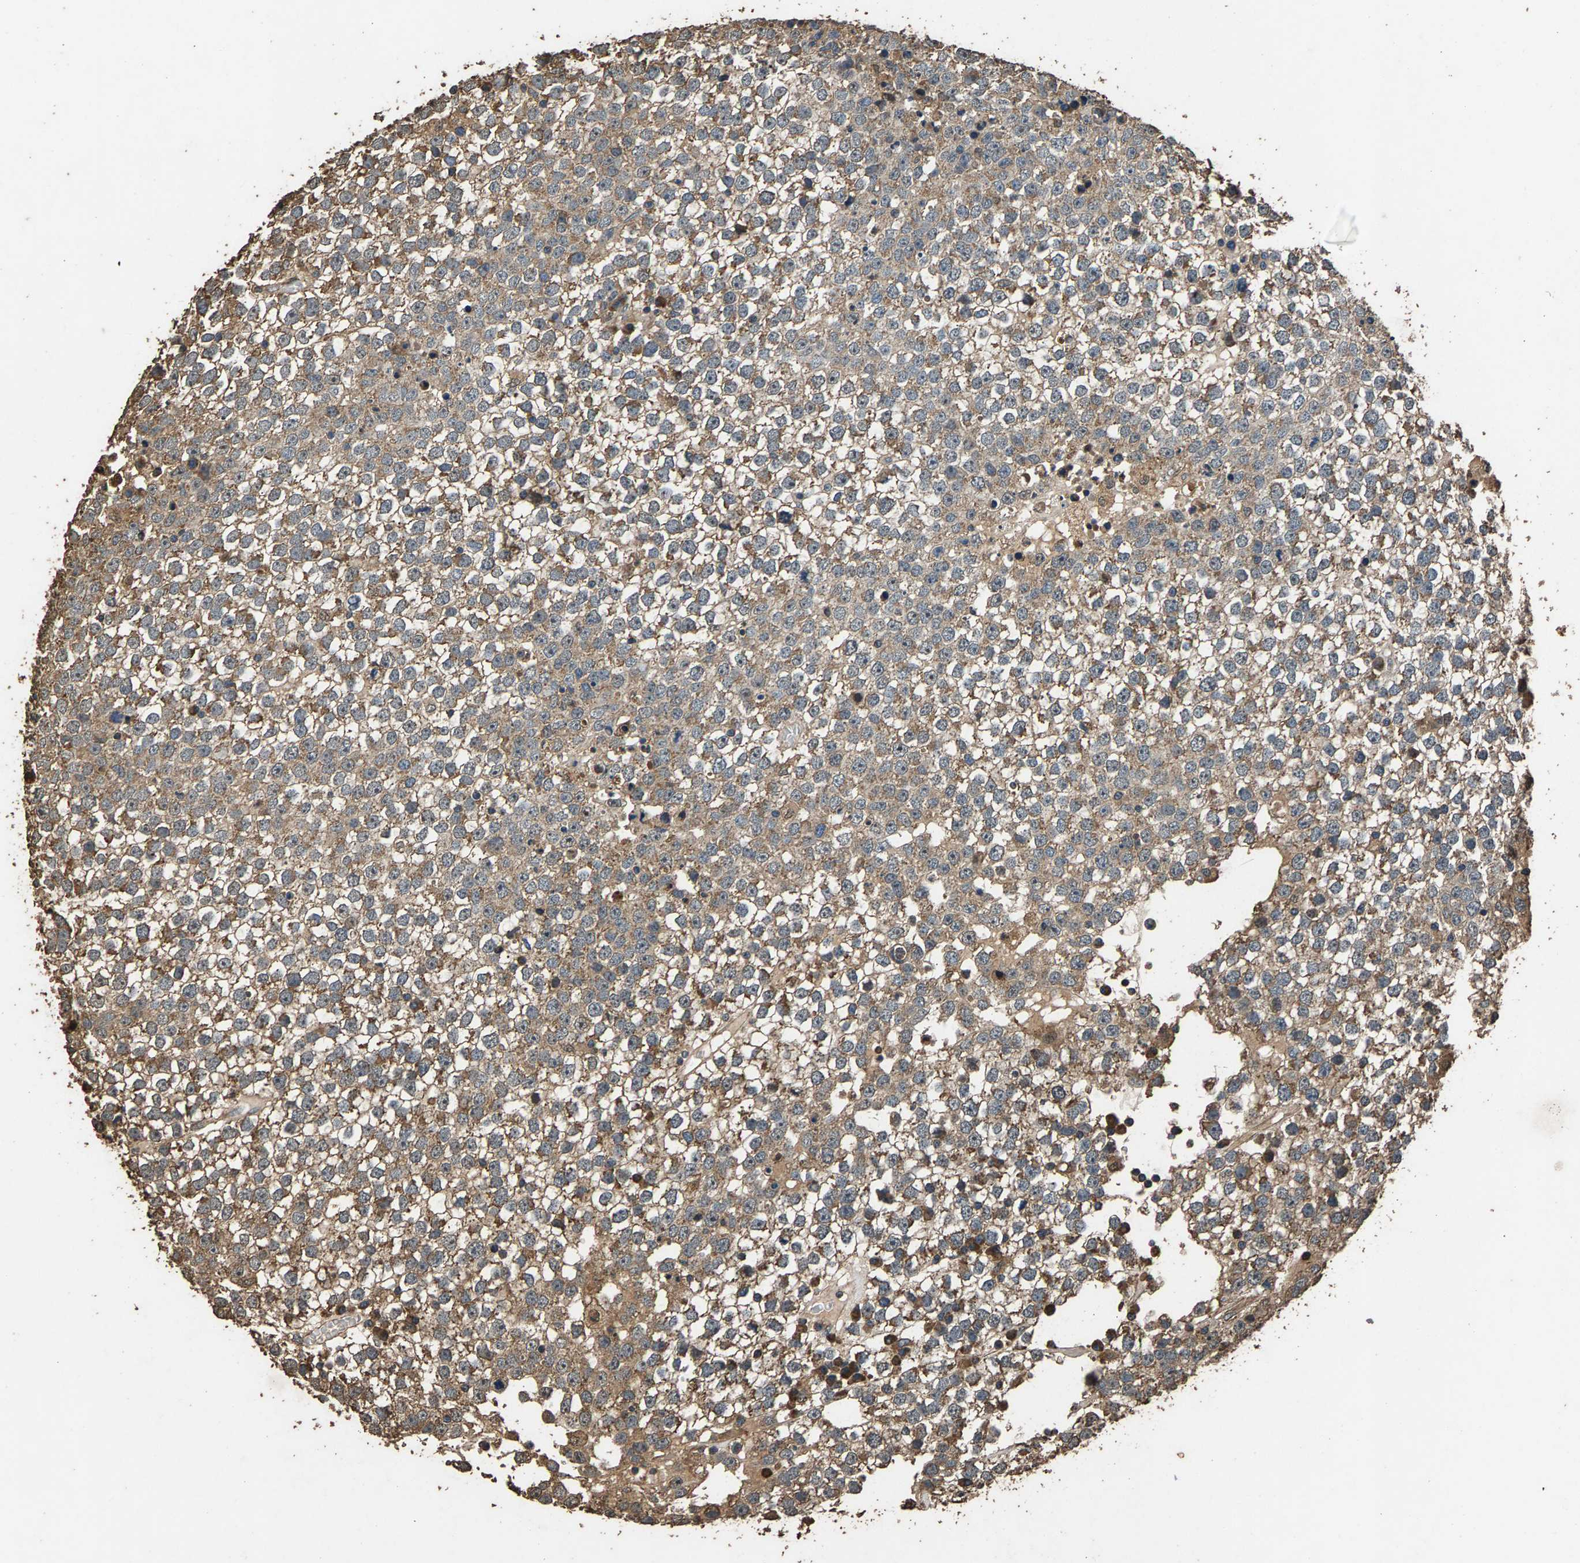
{"staining": {"intensity": "weak", "quantity": "25%-75%", "location": "cytoplasmic/membranous"}, "tissue": "testis cancer", "cell_type": "Tumor cells", "image_type": "cancer", "snomed": [{"axis": "morphology", "description": "Seminoma, NOS"}, {"axis": "topography", "description": "Testis"}], "caption": "Immunohistochemical staining of human testis cancer reveals weak cytoplasmic/membranous protein positivity in about 25%-75% of tumor cells. (IHC, brightfield microscopy, high magnification).", "gene": "MRPL27", "patient": {"sex": "male", "age": 65}}